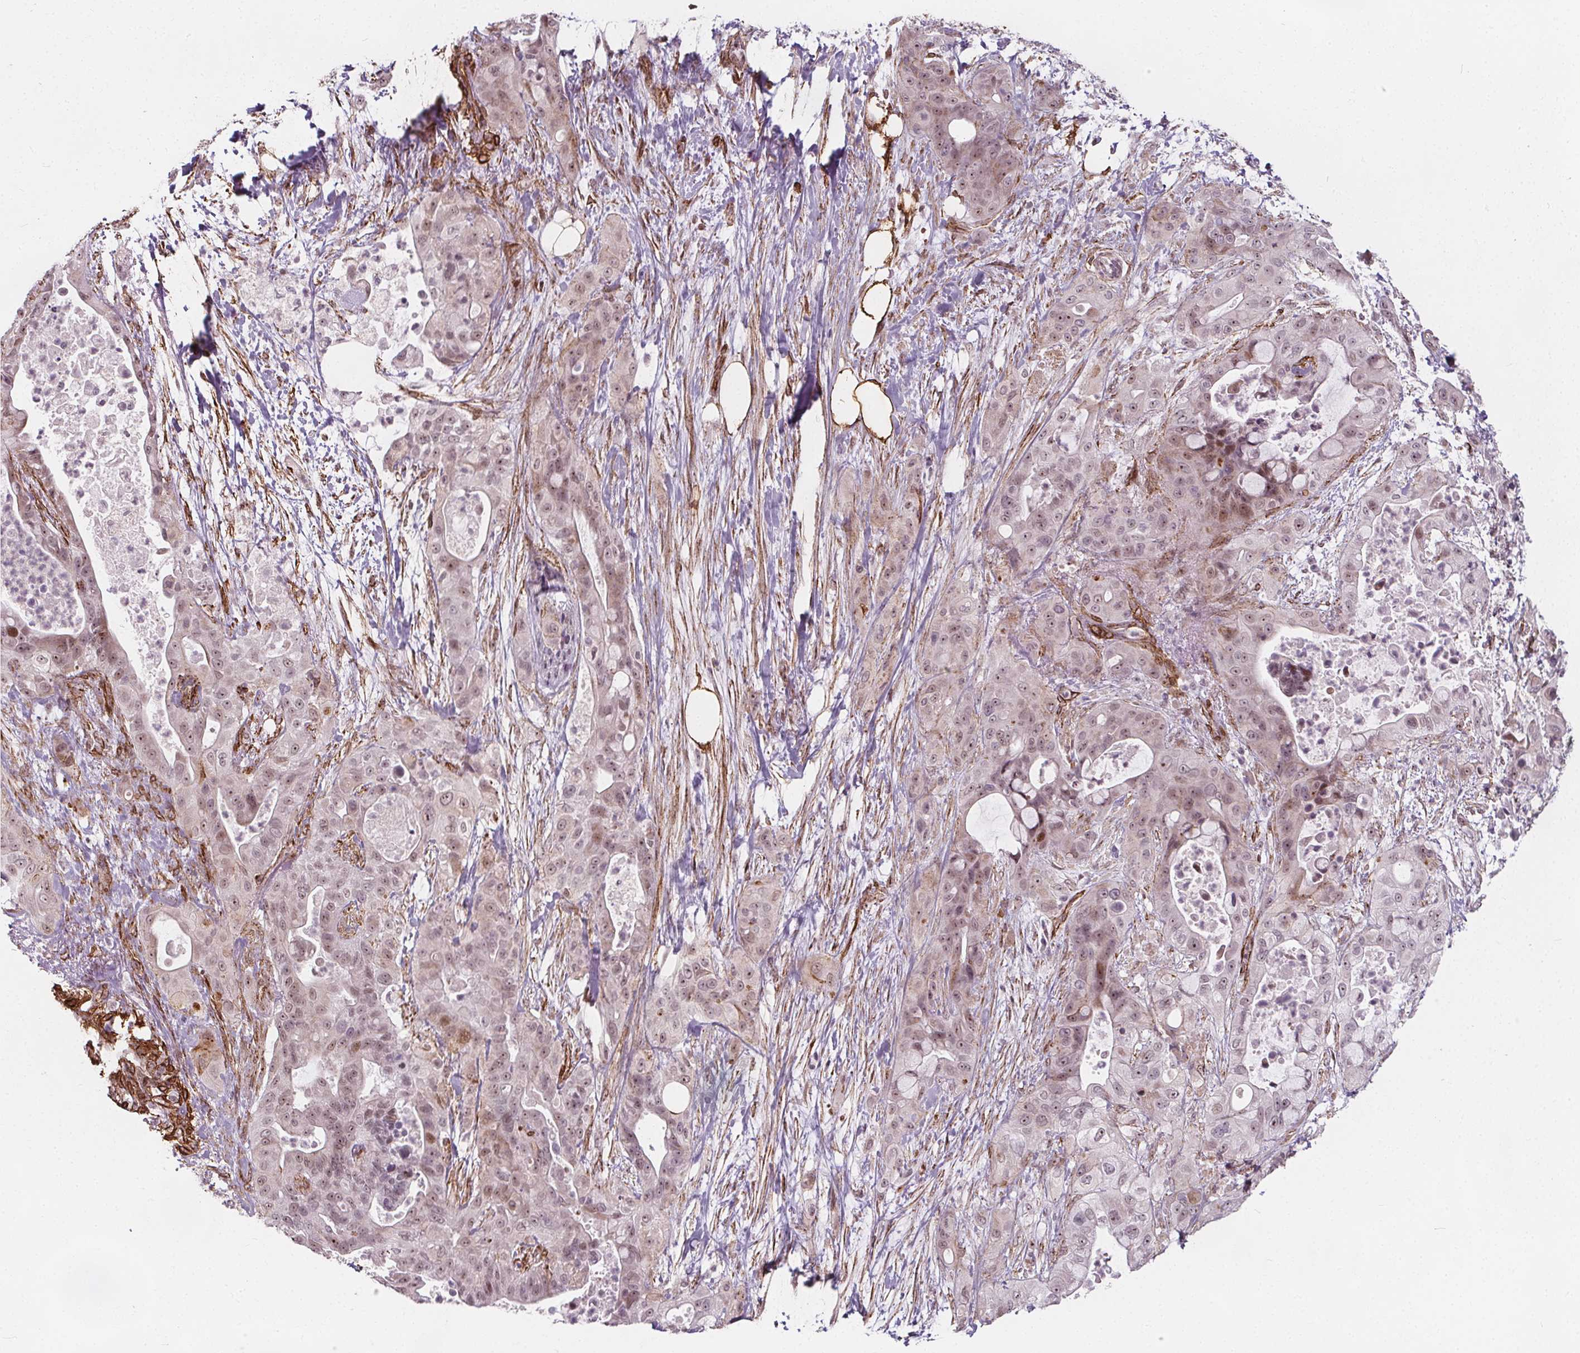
{"staining": {"intensity": "weak", "quantity": "<25%", "location": "nuclear"}, "tissue": "pancreatic cancer", "cell_type": "Tumor cells", "image_type": "cancer", "snomed": [{"axis": "morphology", "description": "Adenocarcinoma, NOS"}, {"axis": "topography", "description": "Pancreas"}], "caption": "Tumor cells show no significant expression in adenocarcinoma (pancreatic).", "gene": "HAS1", "patient": {"sex": "male", "age": 71}}